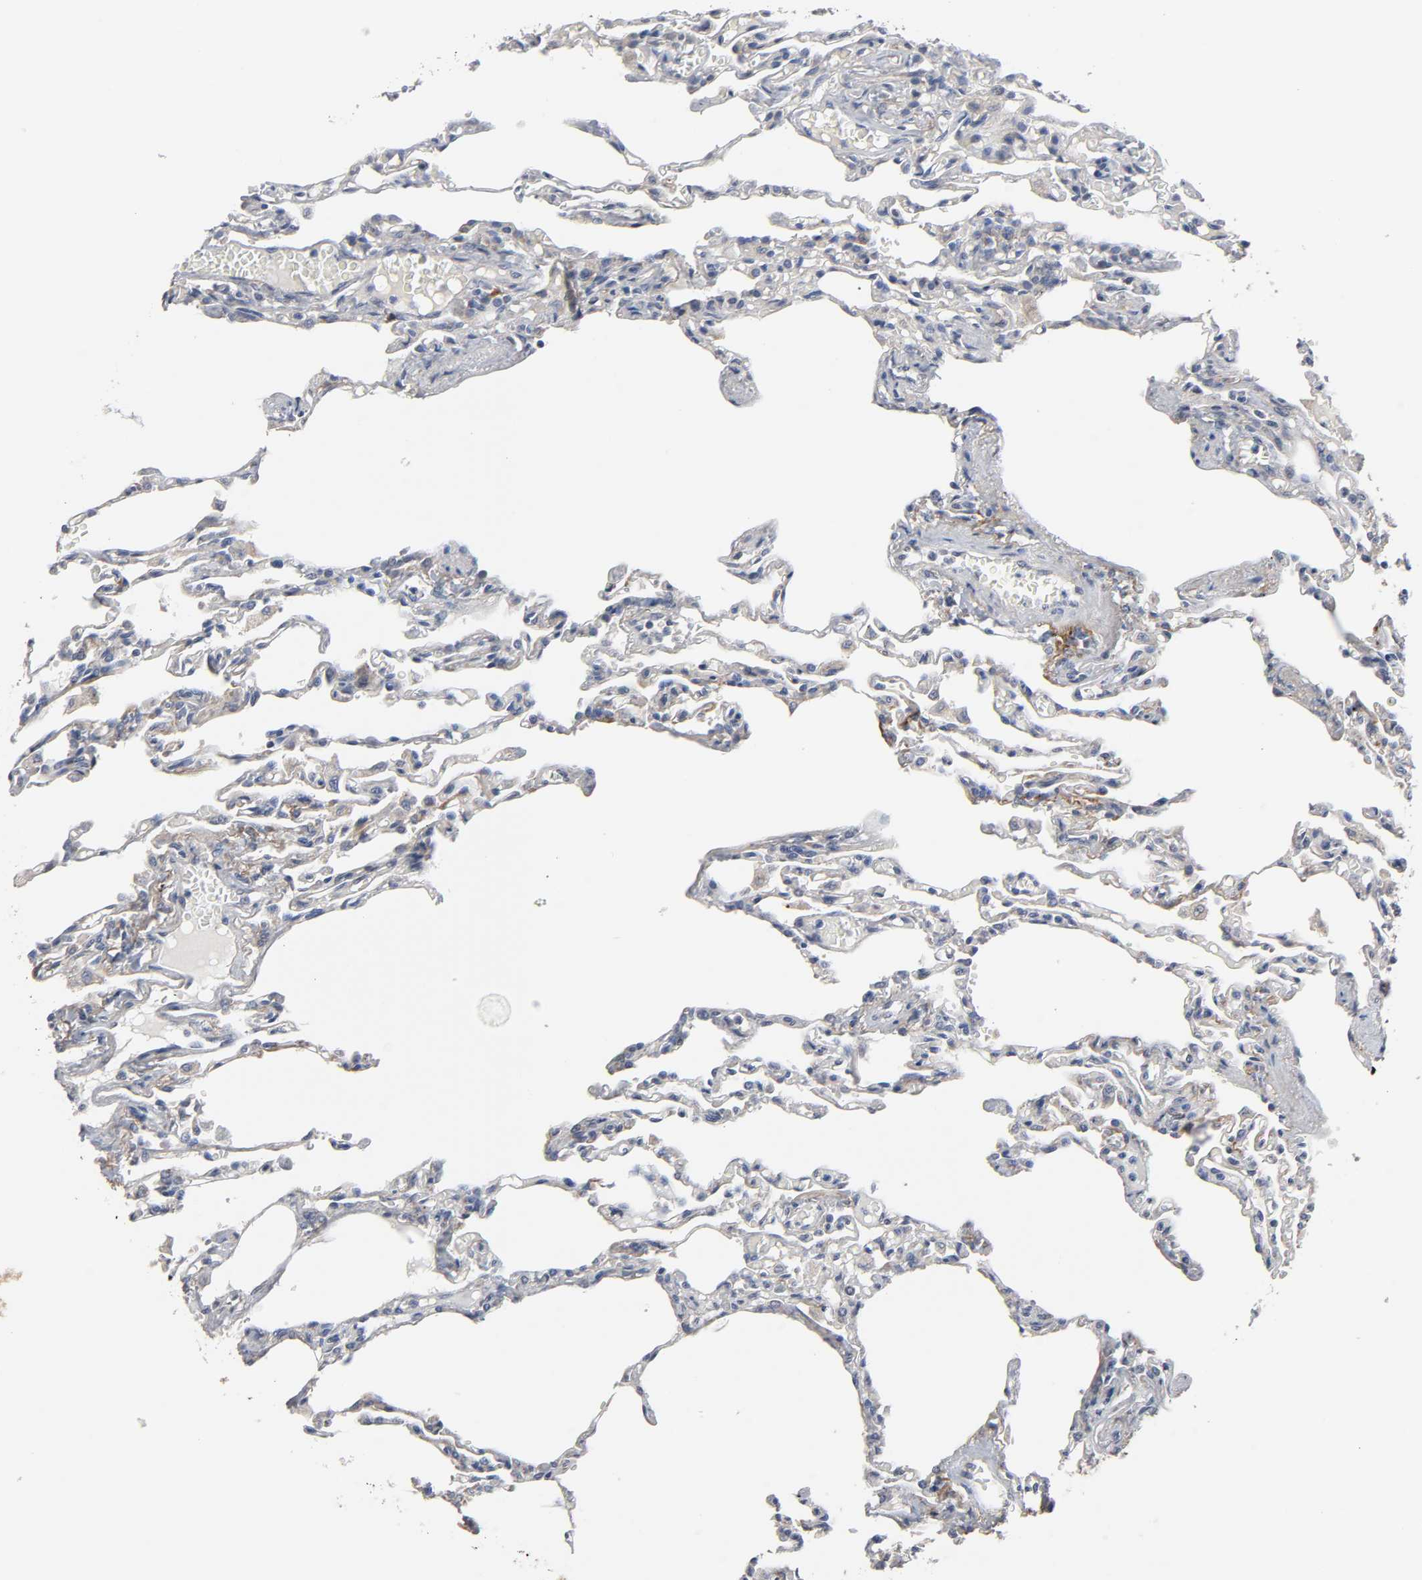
{"staining": {"intensity": "negative", "quantity": "none", "location": "none"}, "tissue": "lung", "cell_type": "Alveolar cells", "image_type": "normal", "snomed": [{"axis": "morphology", "description": "Normal tissue, NOS"}, {"axis": "topography", "description": "Lung"}], "caption": "DAB immunohistochemical staining of benign human lung demonstrates no significant staining in alveolar cells. Nuclei are stained in blue.", "gene": "HDLBP", "patient": {"sex": "male", "age": 21}}